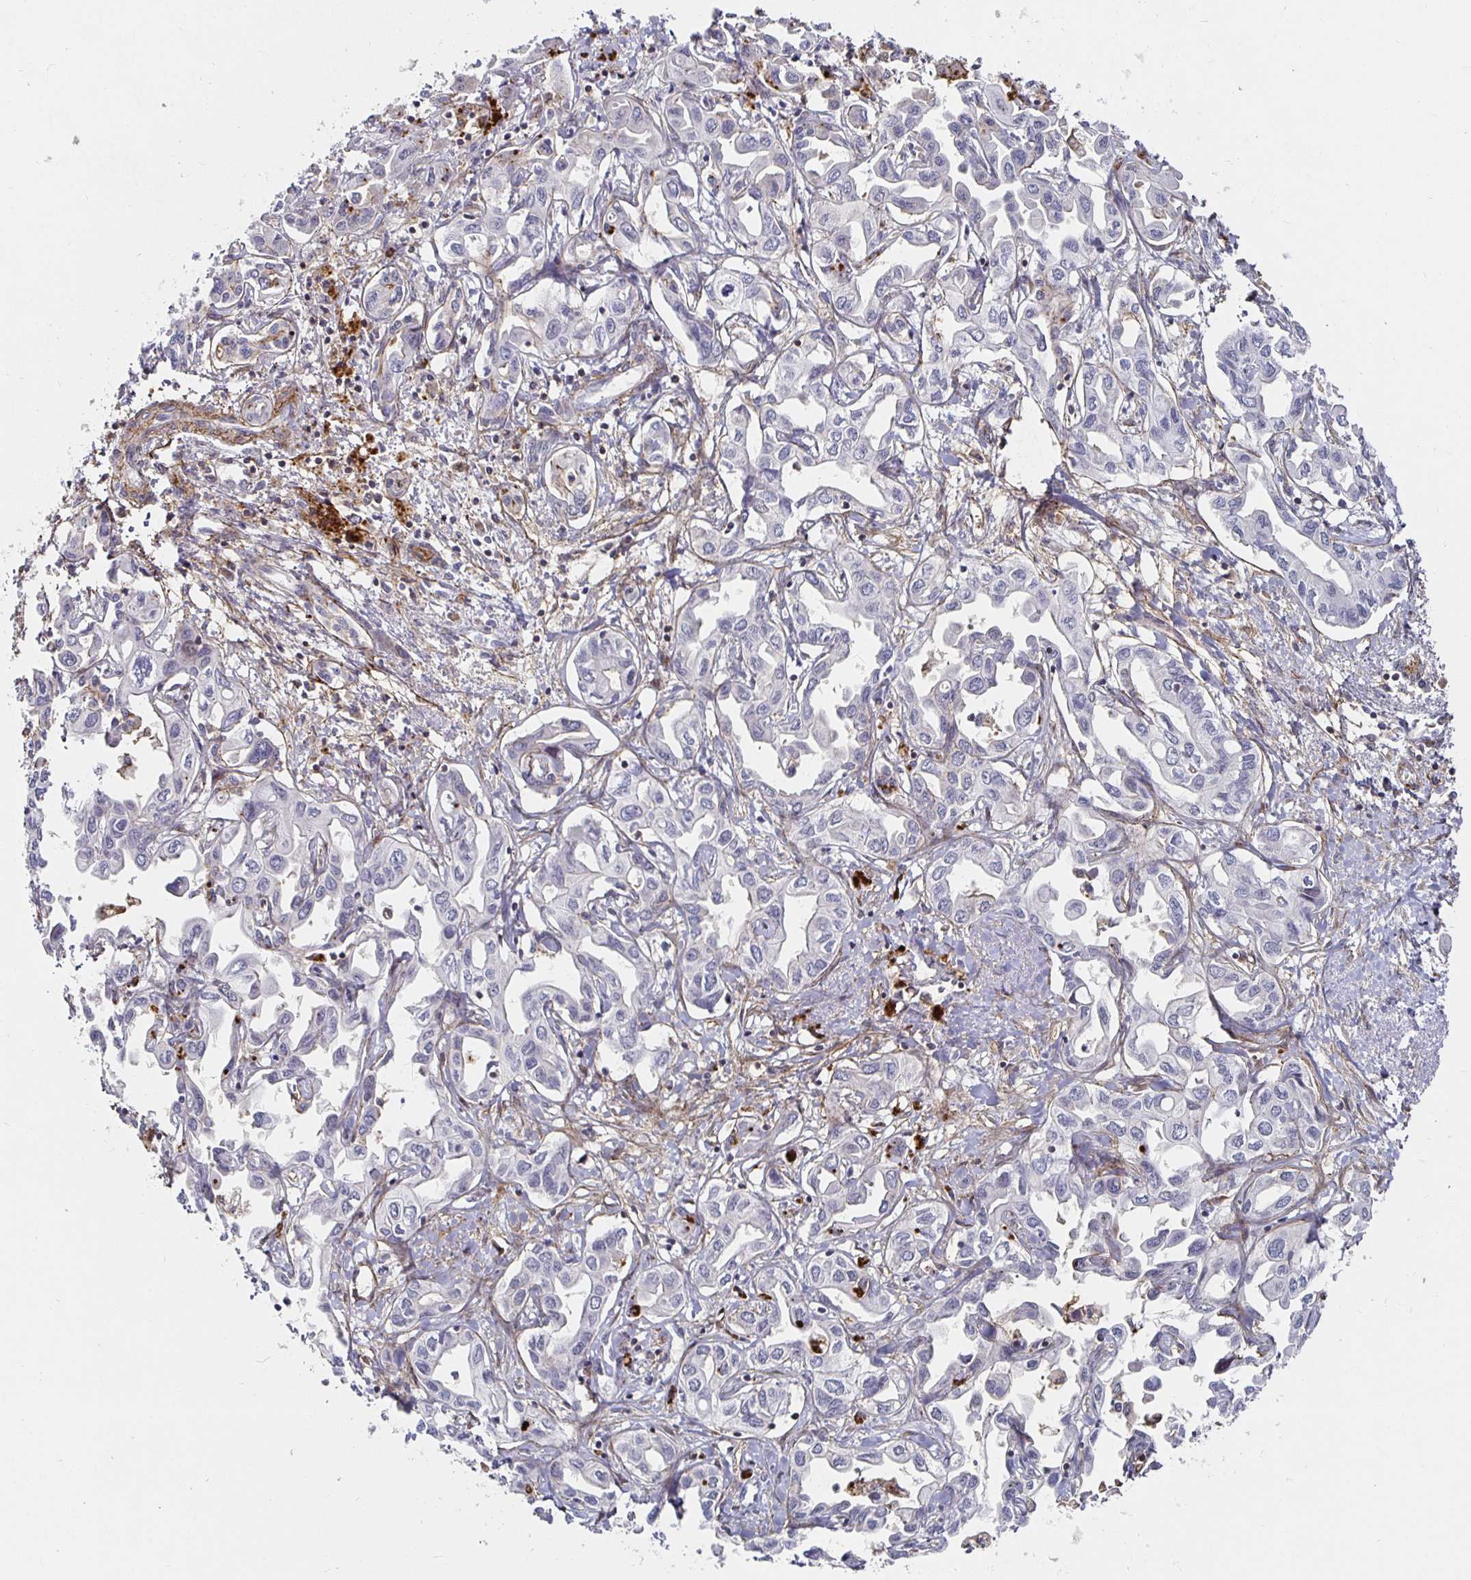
{"staining": {"intensity": "negative", "quantity": "none", "location": "none"}, "tissue": "liver cancer", "cell_type": "Tumor cells", "image_type": "cancer", "snomed": [{"axis": "morphology", "description": "Cholangiocarcinoma"}, {"axis": "topography", "description": "Liver"}], "caption": "The IHC photomicrograph has no significant expression in tumor cells of liver cancer (cholangiocarcinoma) tissue.", "gene": "GJA4", "patient": {"sex": "female", "age": 64}}